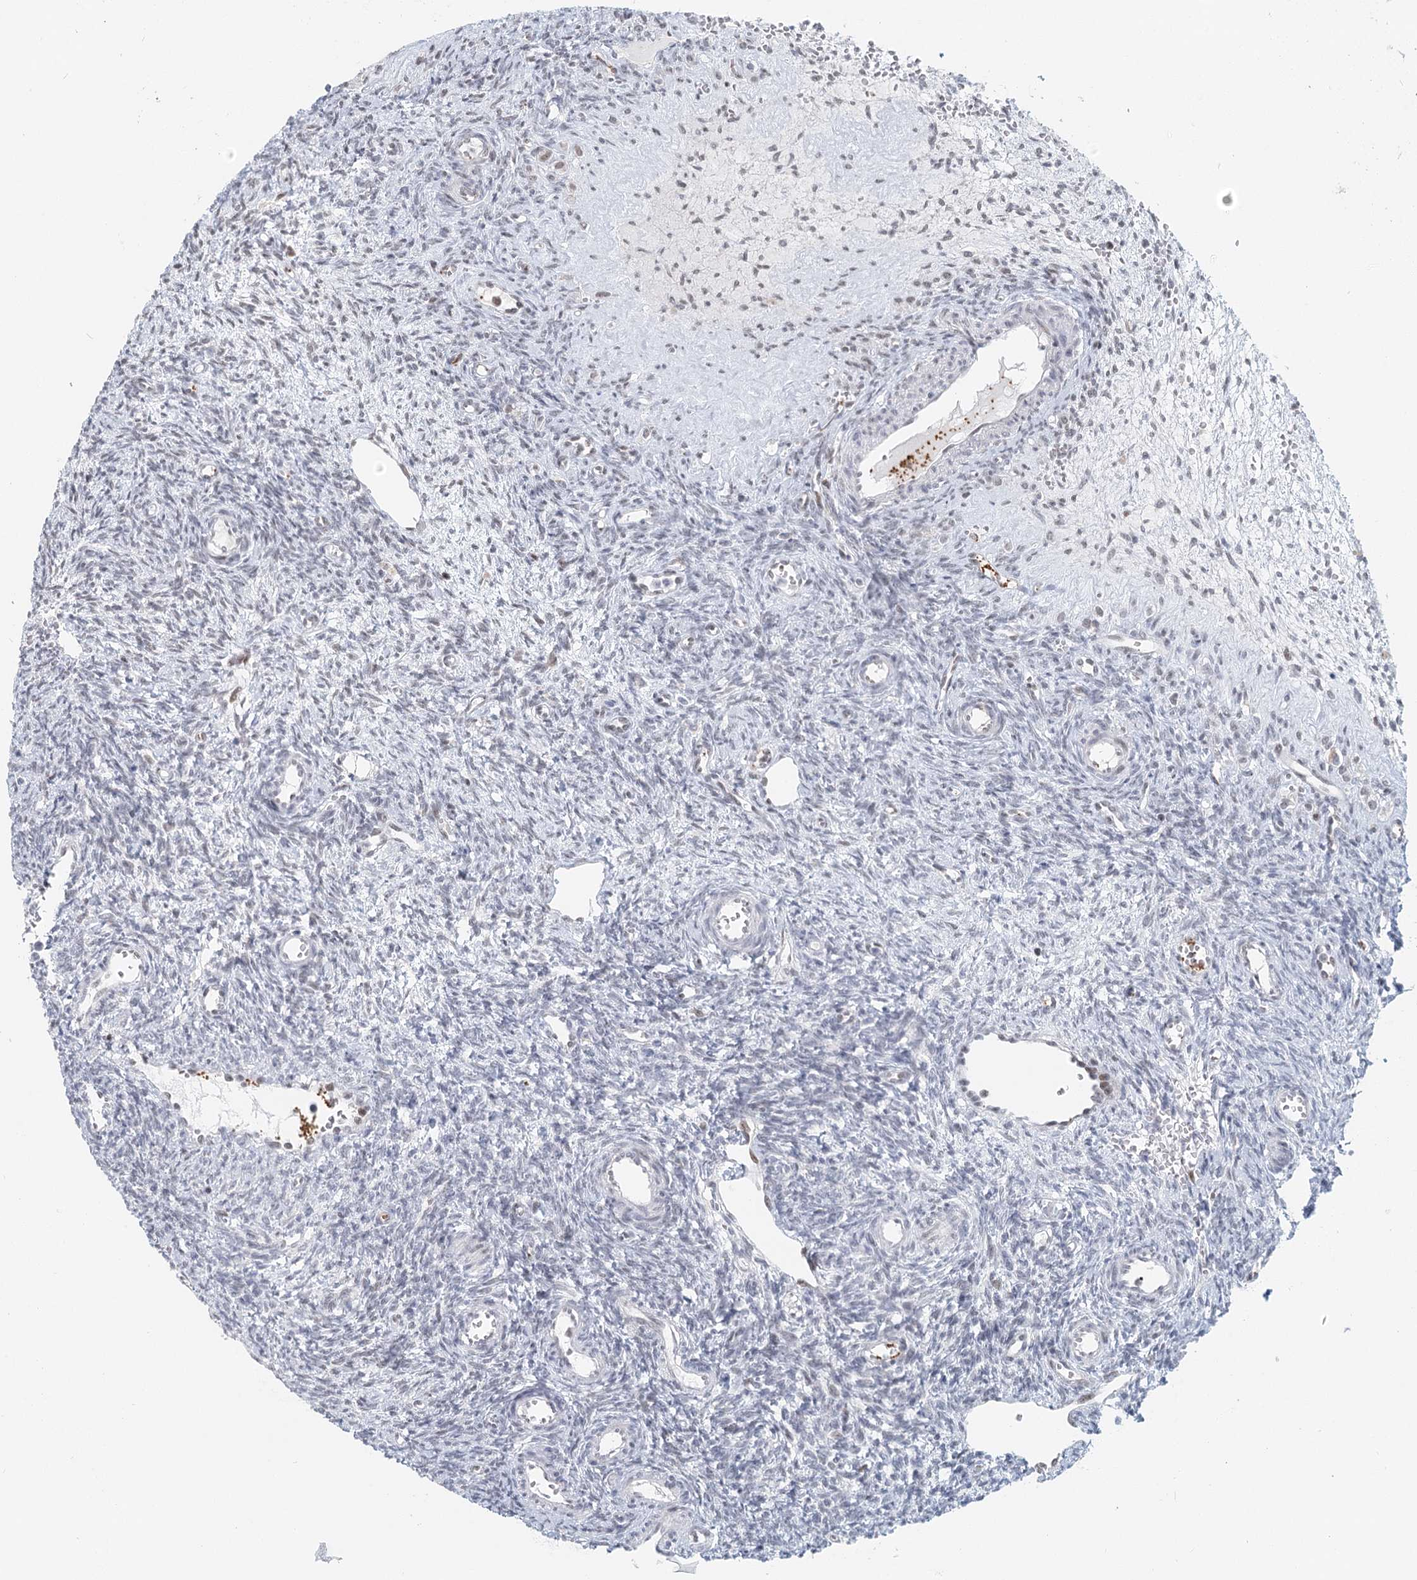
{"staining": {"intensity": "negative", "quantity": "none", "location": "none"}, "tissue": "ovary", "cell_type": "Ovarian stroma cells", "image_type": "normal", "snomed": [{"axis": "morphology", "description": "Normal tissue, NOS"}, {"axis": "topography", "description": "Ovary"}], "caption": "Micrograph shows no protein positivity in ovarian stroma cells of unremarkable ovary. (DAB (3,3'-diaminobenzidine) immunohistochemistry (IHC) visualized using brightfield microscopy, high magnification).", "gene": "BNIP5", "patient": {"sex": "female", "age": 39}}